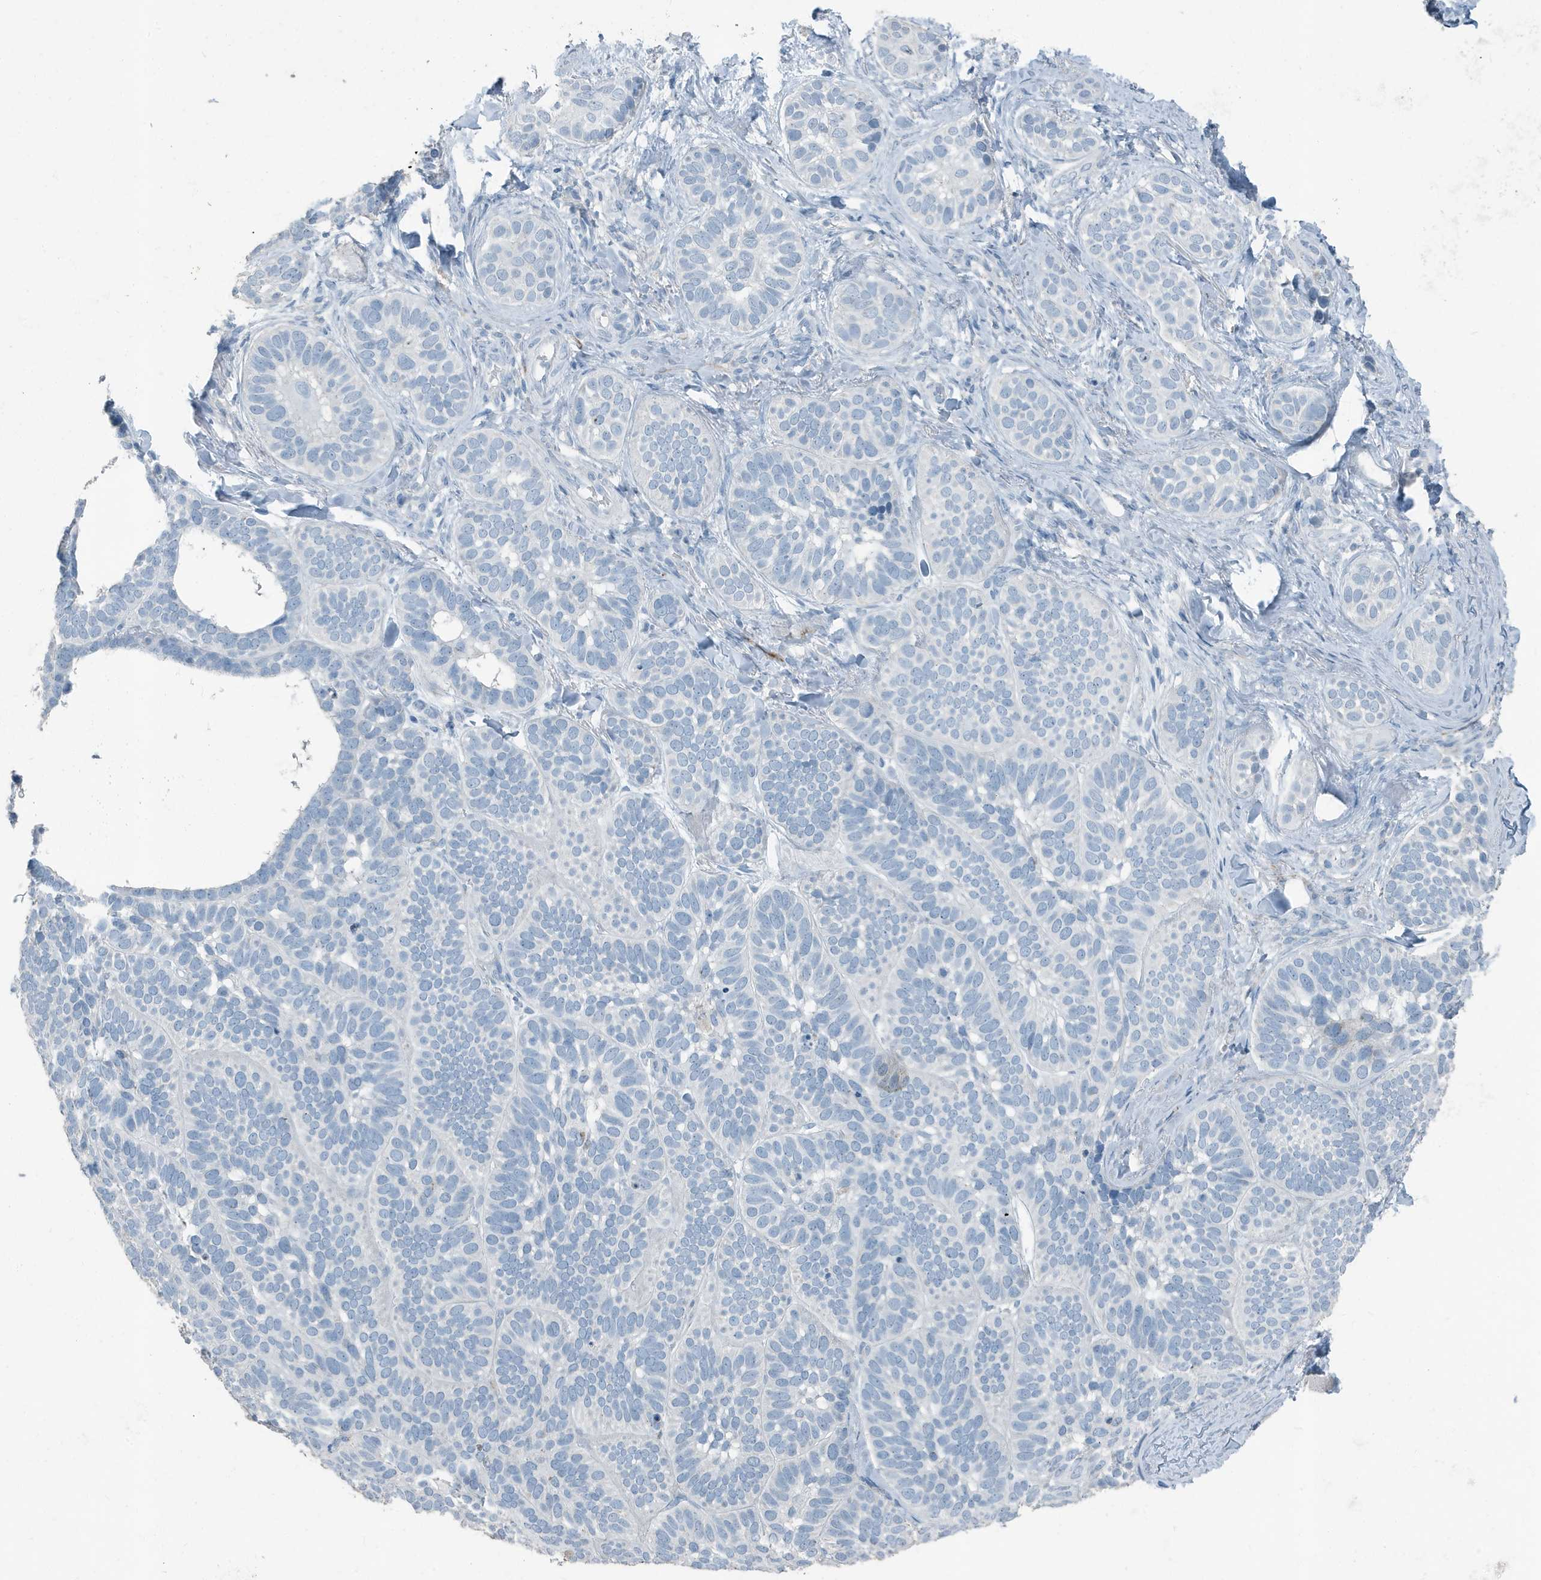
{"staining": {"intensity": "negative", "quantity": "none", "location": "none"}, "tissue": "skin cancer", "cell_type": "Tumor cells", "image_type": "cancer", "snomed": [{"axis": "morphology", "description": "Basal cell carcinoma"}, {"axis": "topography", "description": "Skin"}], "caption": "The immunohistochemistry photomicrograph has no significant positivity in tumor cells of skin basal cell carcinoma tissue.", "gene": "FAM162A", "patient": {"sex": "male", "age": 62}}